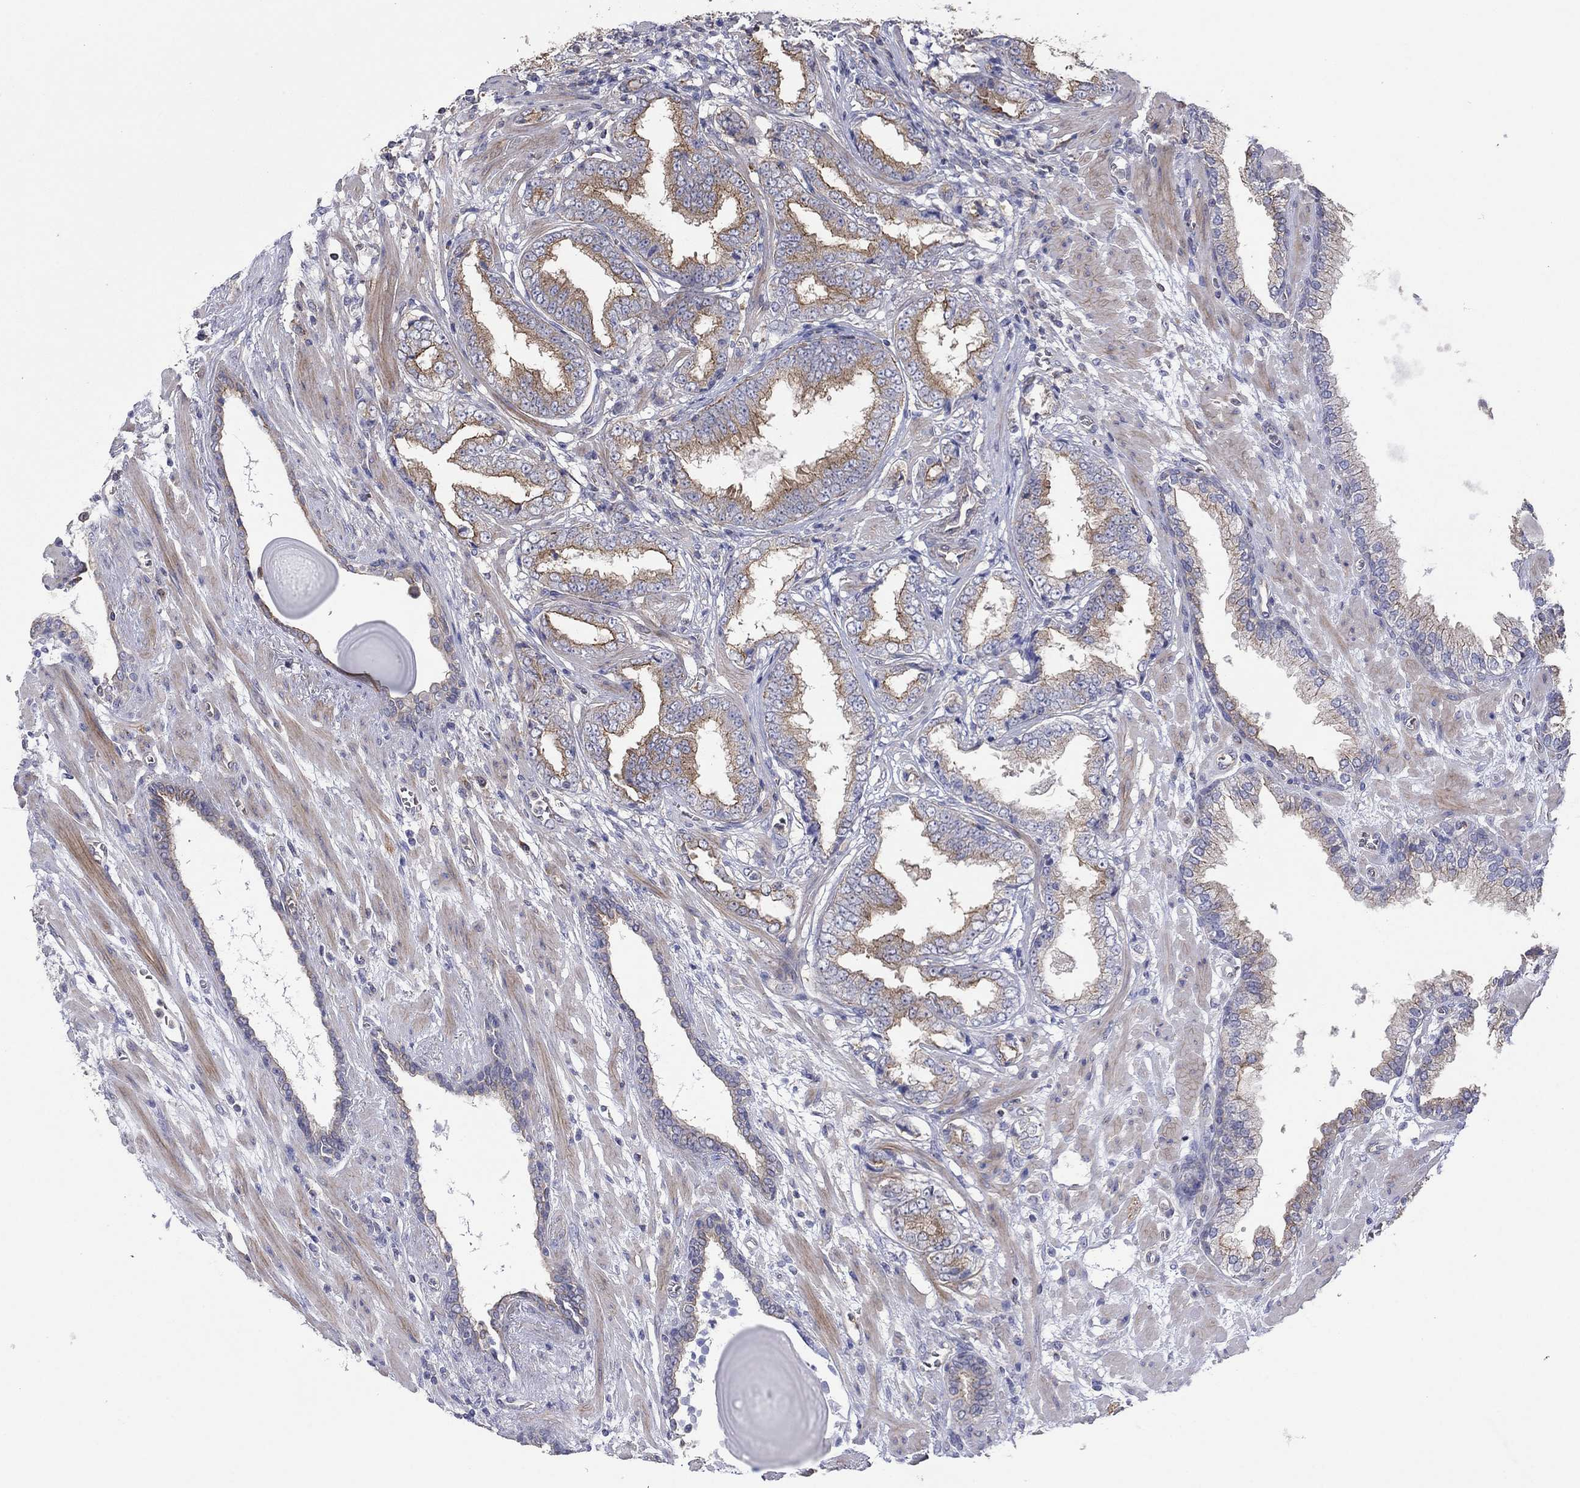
{"staining": {"intensity": "strong", "quantity": "<25%", "location": "cytoplasmic/membranous"}, "tissue": "prostate cancer", "cell_type": "Tumor cells", "image_type": "cancer", "snomed": [{"axis": "morphology", "description": "Adenocarcinoma, Low grade"}, {"axis": "topography", "description": "Prostate"}], "caption": "Prostate low-grade adenocarcinoma tissue shows strong cytoplasmic/membranous positivity in approximately <25% of tumor cells, visualized by immunohistochemistry.", "gene": "TPRN", "patient": {"sex": "male", "age": 69}}